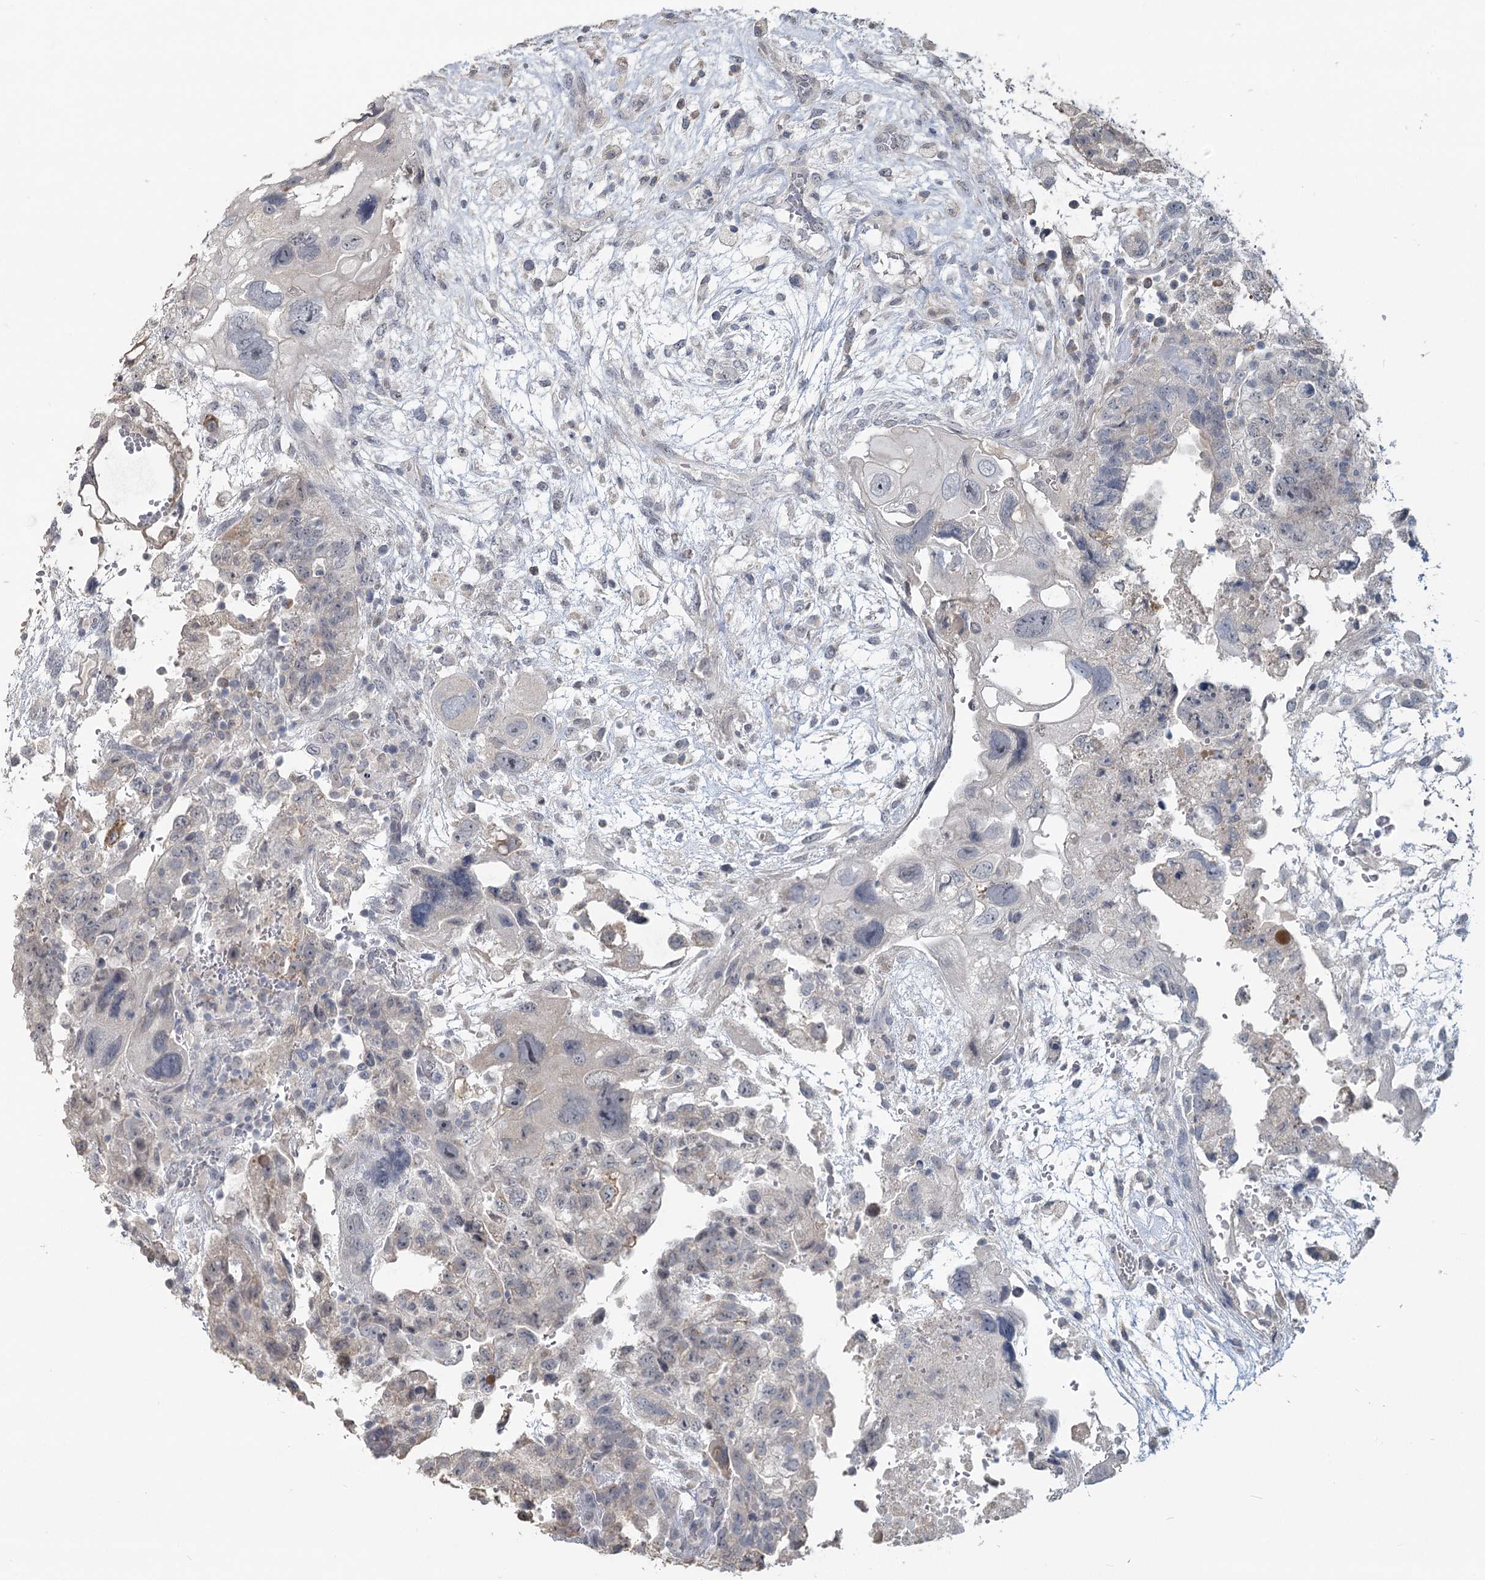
{"staining": {"intensity": "weak", "quantity": "<25%", "location": "cytoplasmic/membranous"}, "tissue": "testis cancer", "cell_type": "Tumor cells", "image_type": "cancer", "snomed": [{"axis": "morphology", "description": "Carcinoma, Embryonal, NOS"}, {"axis": "topography", "description": "Testis"}], "caption": "Testis embryonal carcinoma was stained to show a protein in brown. There is no significant expression in tumor cells.", "gene": "SLC9A3", "patient": {"sex": "male", "age": 36}}